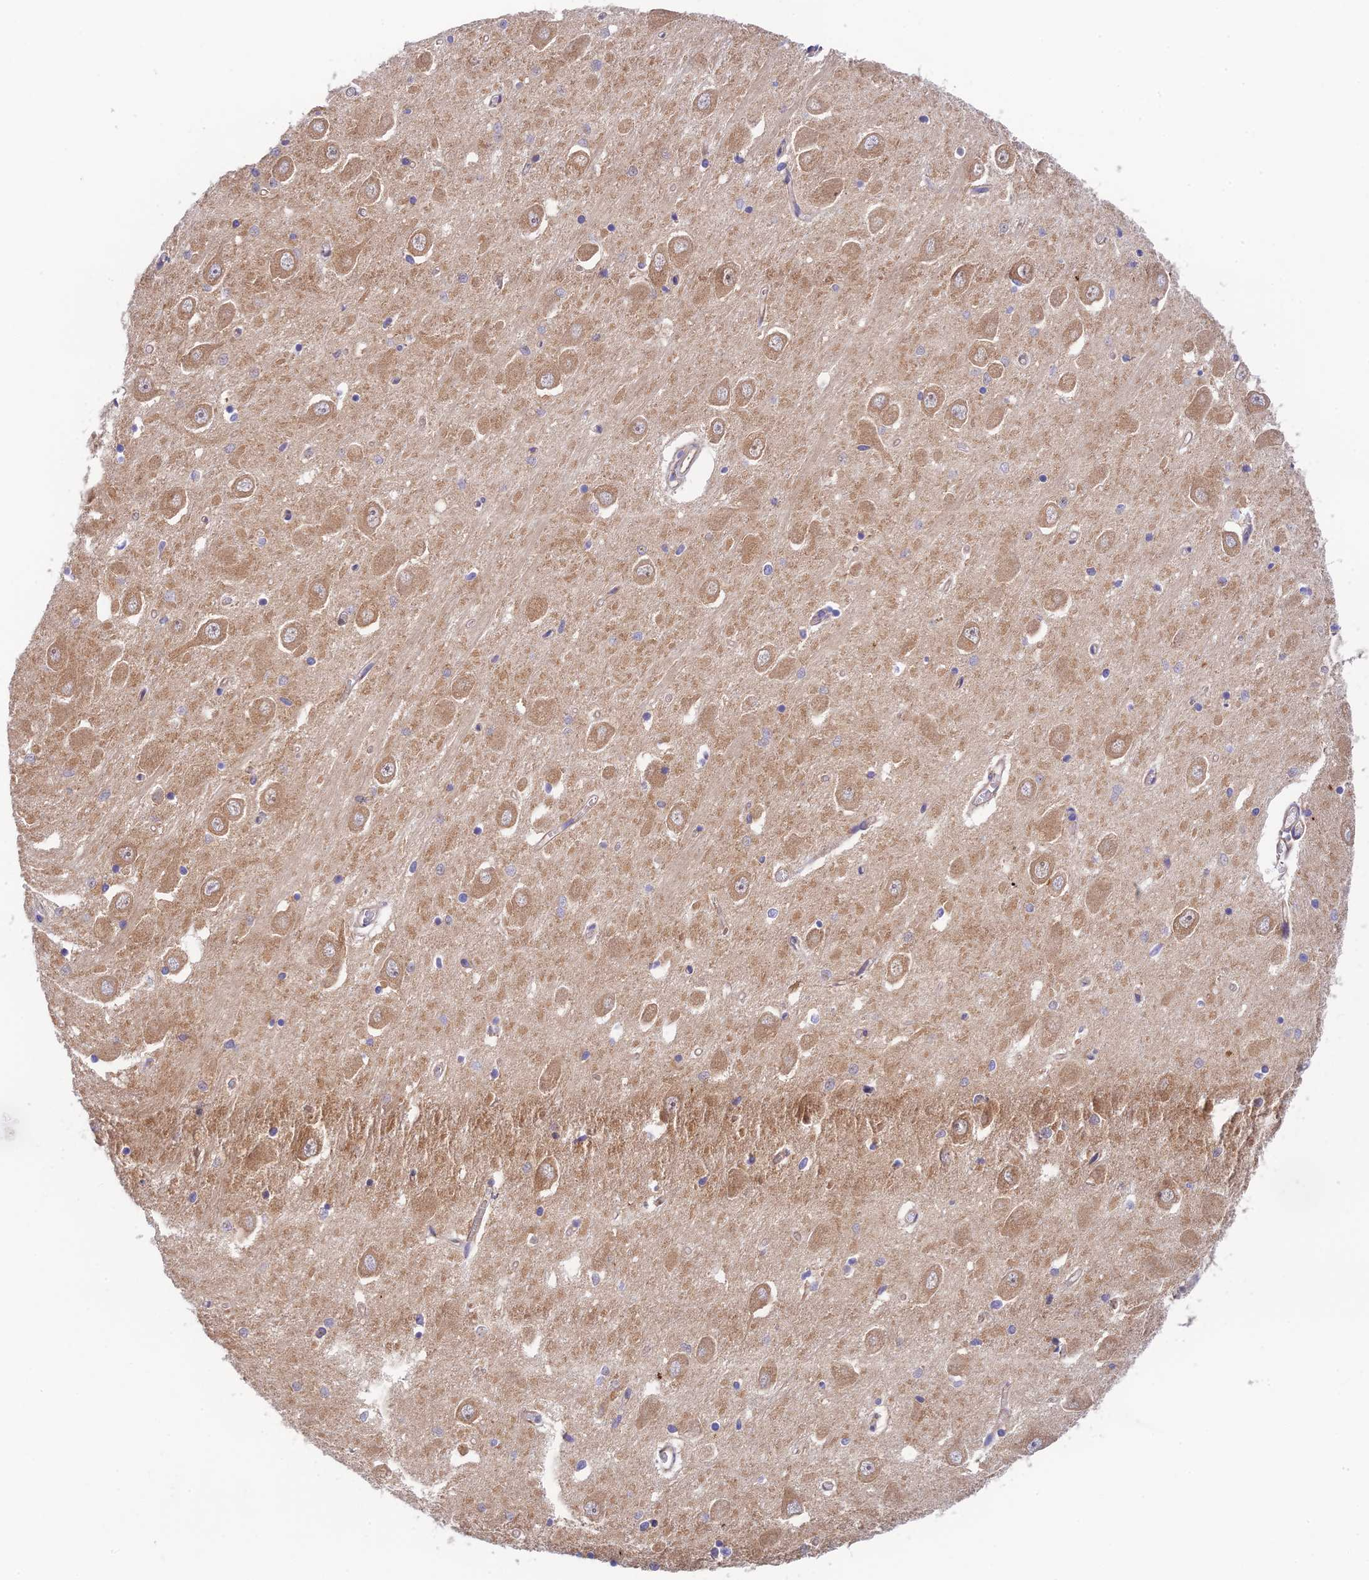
{"staining": {"intensity": "weak", "quantity": "<25%", "location": "cytoplasmic/membranous"}, "tissue": "hippocampus", "cell_type": "Glial cells", "image_type": "normal", "snomed": [{"axis": "morphology", "description": "Normal tissue, NOS"}, {"axis": "topography", "description": "Hippocampus"}], "caption": "Immunohistochemical staining of benign human hippocampus reveals no significant positivity in glial cells. Nuclei are stained in blue.", "gene": "RANBP6", "patient": {"sex": "male", "age": 70}}